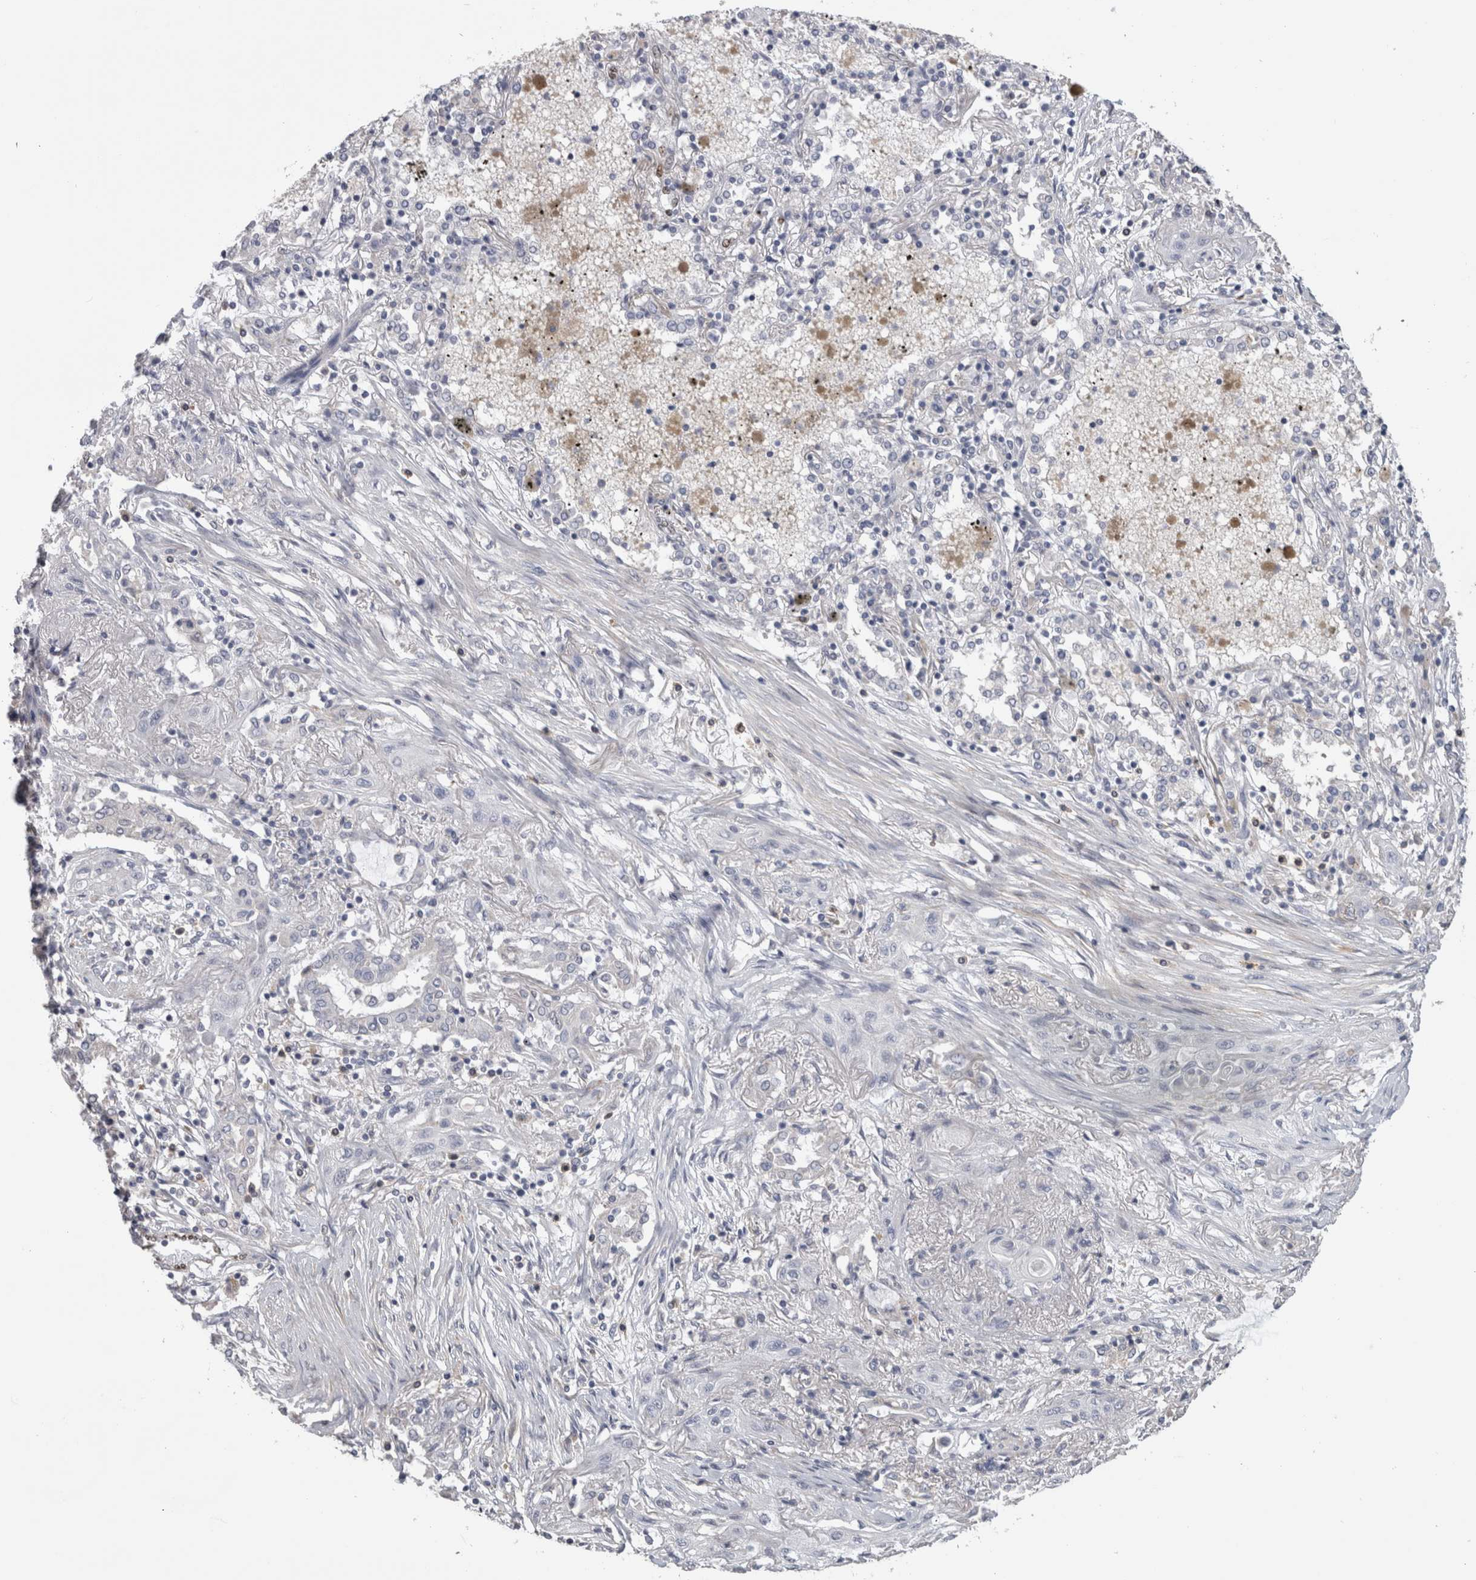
{"staining": {"intensity": "negative", "quantity": "none", "location": "none"}, "tissue": "lung cancer", "cell_type": "Tumor cells", "image_type": "cancer", "snomed": [{"axis": "morphology", "description": "Squamous cell carcinoma, NOS"}, {"axis": "topography", "description": "Lung"}], "caption": "IHC of lung squamous cell carcinoma reveals no expression in tumor cells.", "gene": "IL33", "patient": {"sex": "female", "age": 47}}